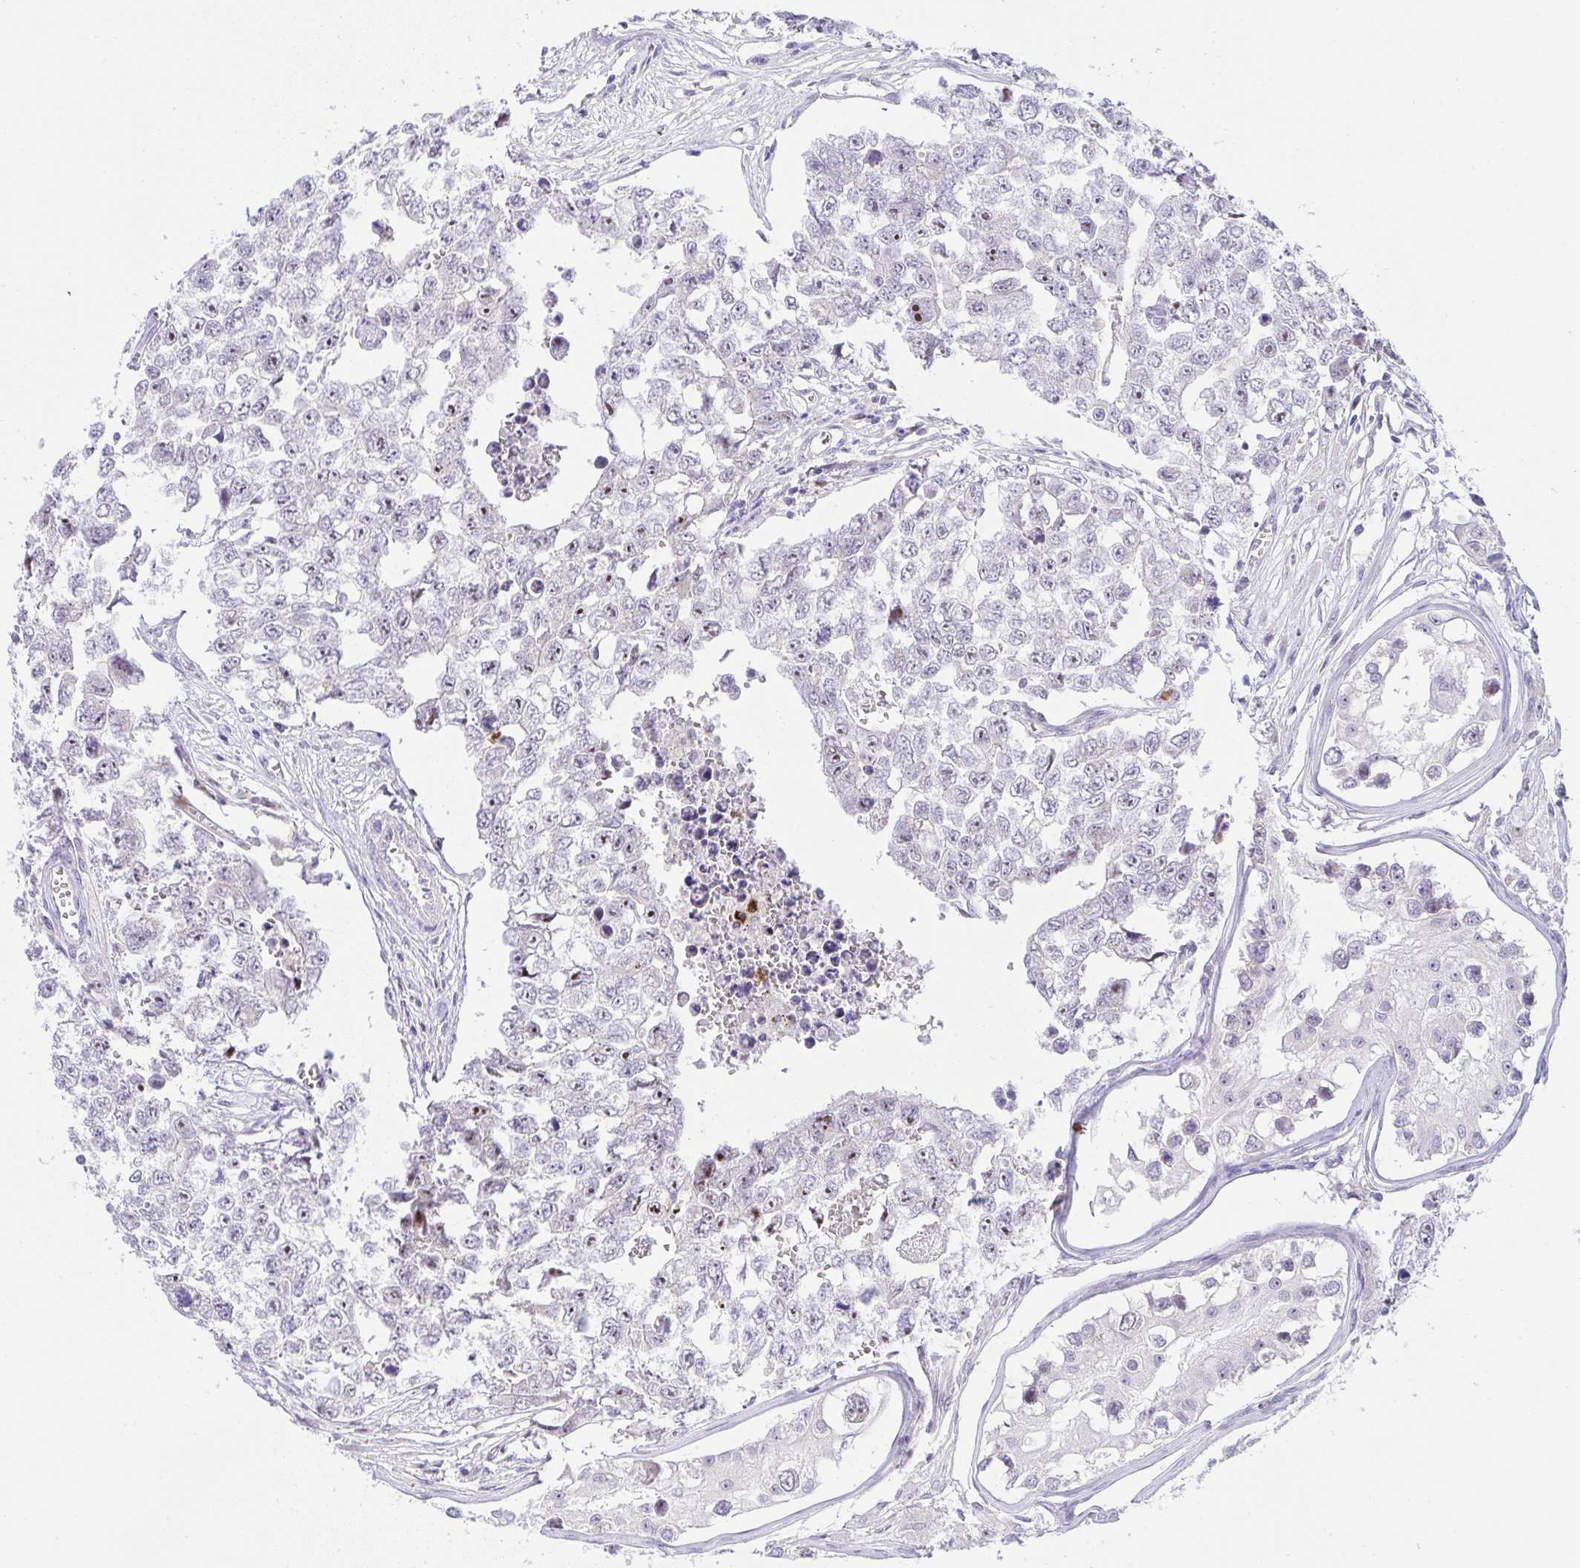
{"staining": {"intensity": "negative", "quantity": "none", "location": "none"}, "tissue": "testis cancer", "cell_type": "Tumor cells", "image_type": "cancer", "snomed": [{"axis": "morphology", "description": "Carcinoma, Embryonal, NOS"}, {"axis": "topography", "description": "Testis"}], "caption": "The micrograph reveals no staining of tumor cells in testis cancer (embryonal carcinoma).", "gene": "ZNF554", "patient": {"sex": "male", "age": 18}}